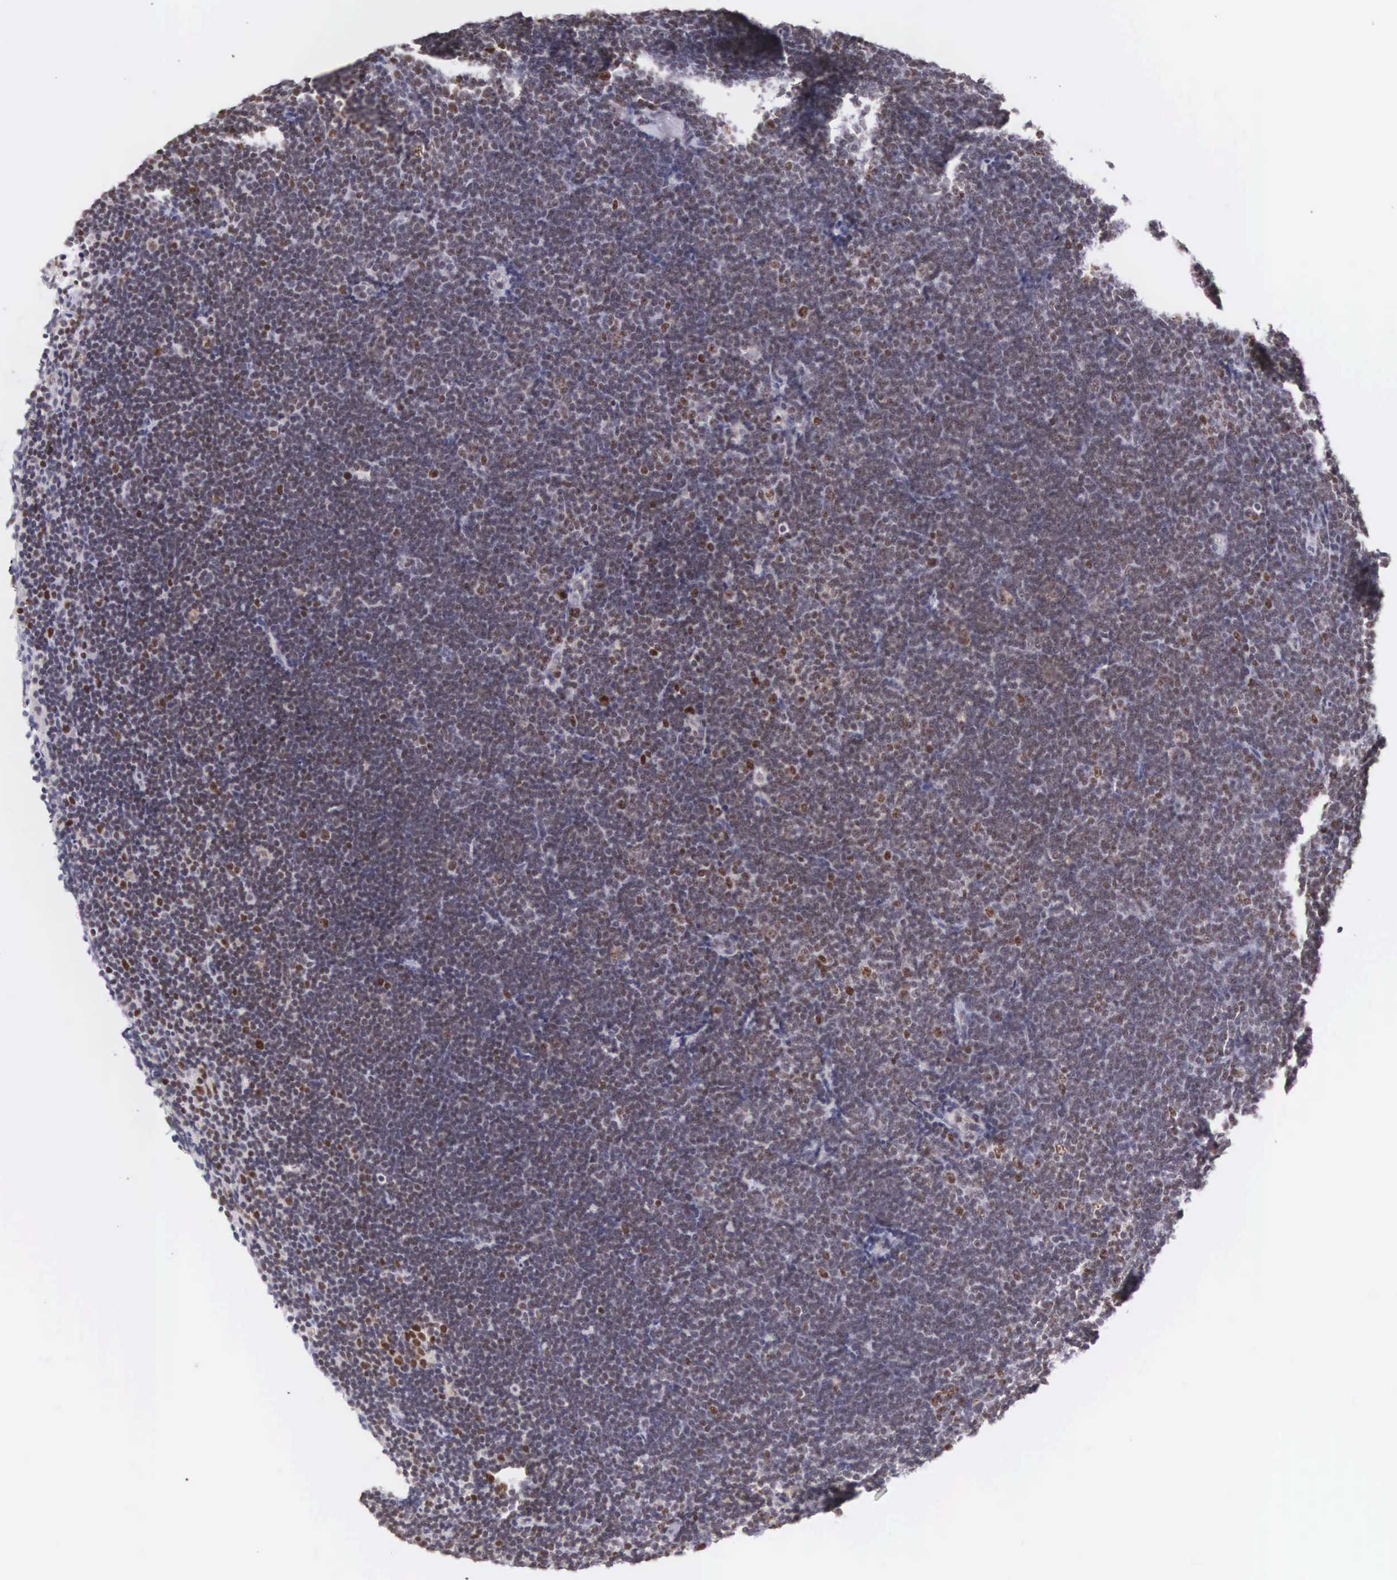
{"staining": {"intensity": "moderate", "quantity": "<25%", "location": "nuclear"}, "tissue": "lymphoma", "cell_type": "Tumor cells", "image_type": "cancer", "snomed": [{"axis": "morphology", "description": "Malignant lymphoma, non-Hodgkin's type, Low grade"}, {"axis": "topography", "description": "Lymph node"}], "caption": "Protein analysis of malignant lymphoma, non-Hodgkin's type (low-grade) tissue exhibits moderate nuclear expression in approximately <25% of tumor cells. Immunohistochemistry (ihc) stains the protein of interest in brown and the nuclei are stained blue.", "gene": "VRK1", "patient": {"sex": "female", "age": 51}}